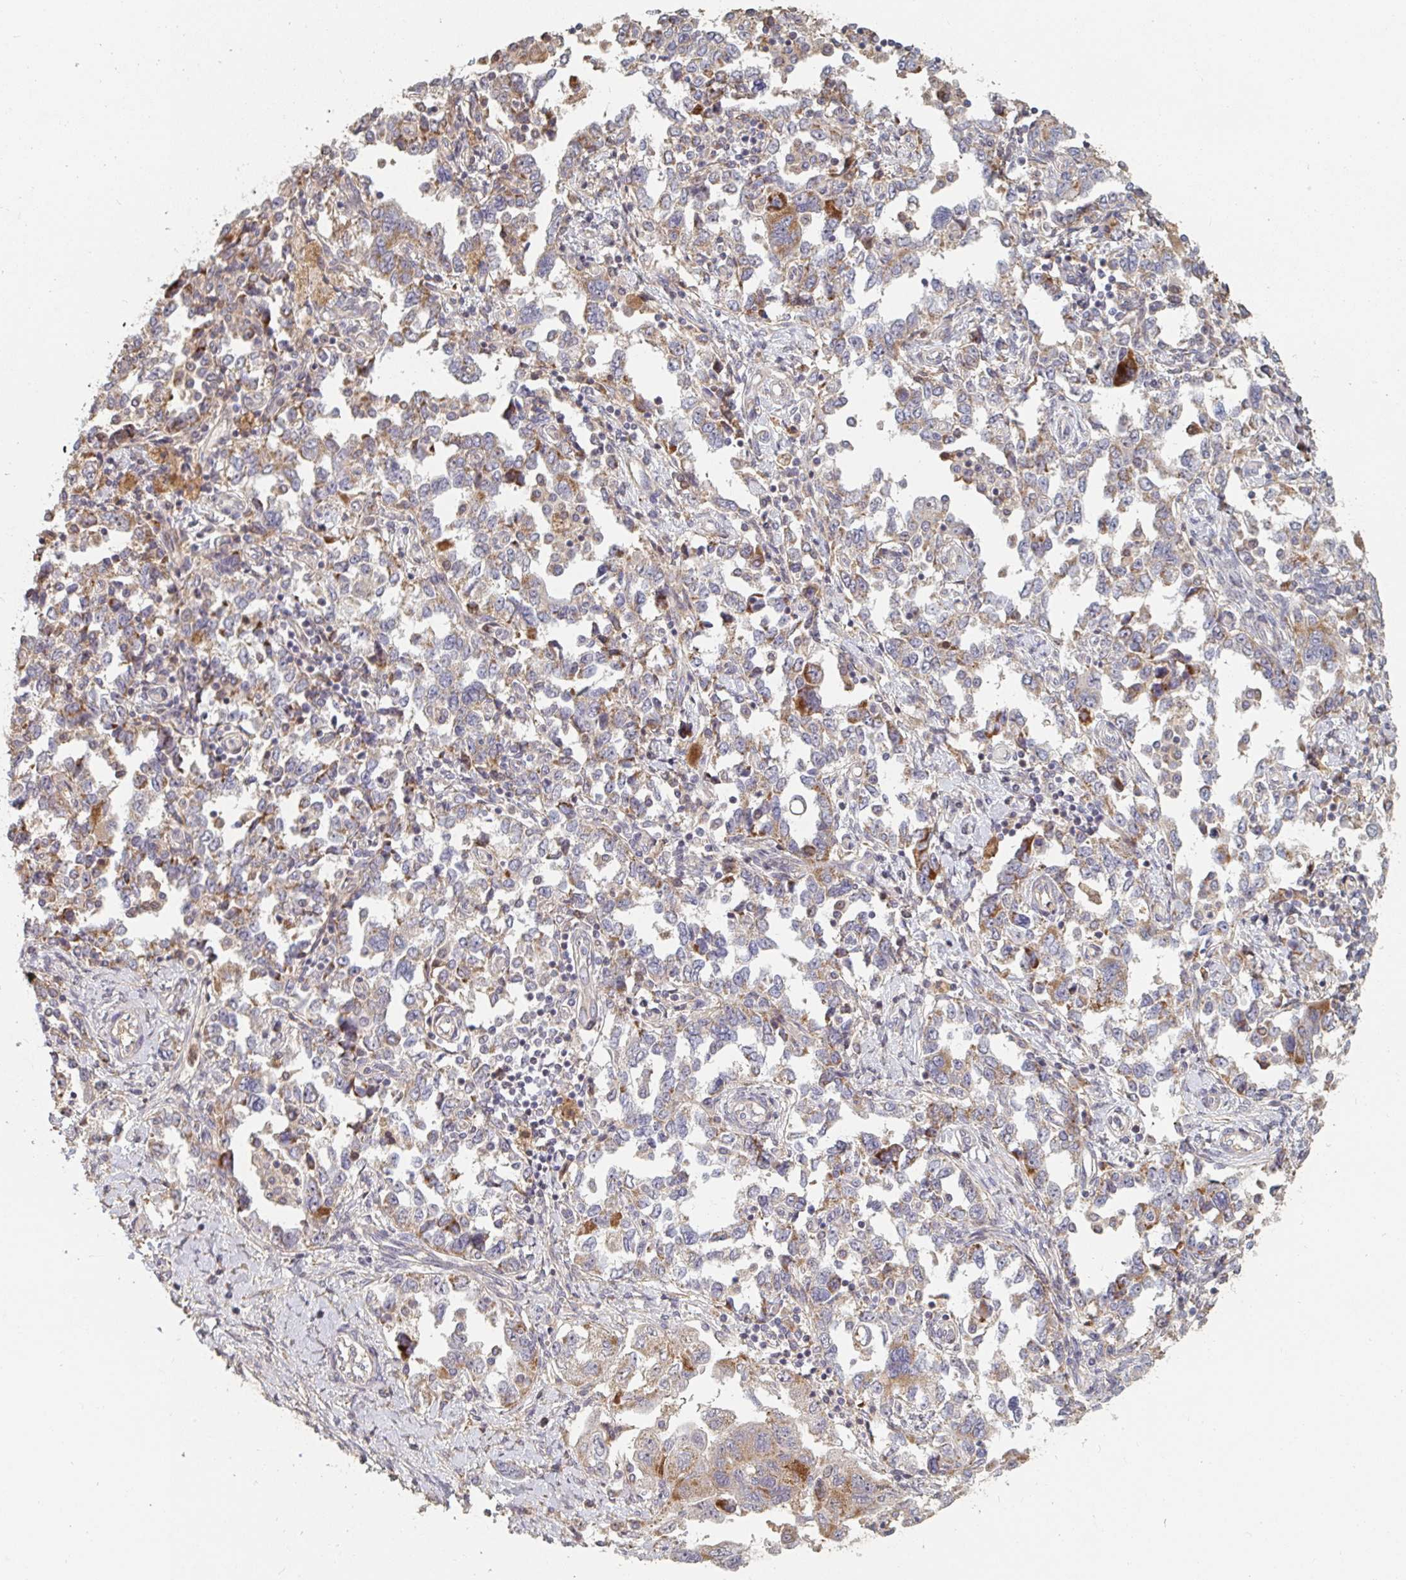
{"staining": {"intensity": "moderate", "quantity": "<25%", "location": "cytoplasmic/membranous"}, "tissue": "ovarian cancer", "cell_type": "Tumor cells", "image_type": "cancer", "snomed": [{"axis": "morphology", "description": "Carcinoma, NOS"}, {"axis": "morphology", "description": "Cystadenocarcinoma, serous, NOS"}, {"axis": "topography", "description": "Ovary"}], "caption": "There is low levels of moderate cytoplasmic/membranous positivity in tumor cells of ovarian cancer, as demonstrated by immunohistochemical staining (brown color).", "gene": "PTEN", "patient": {"sex": "female", "age": 69}}